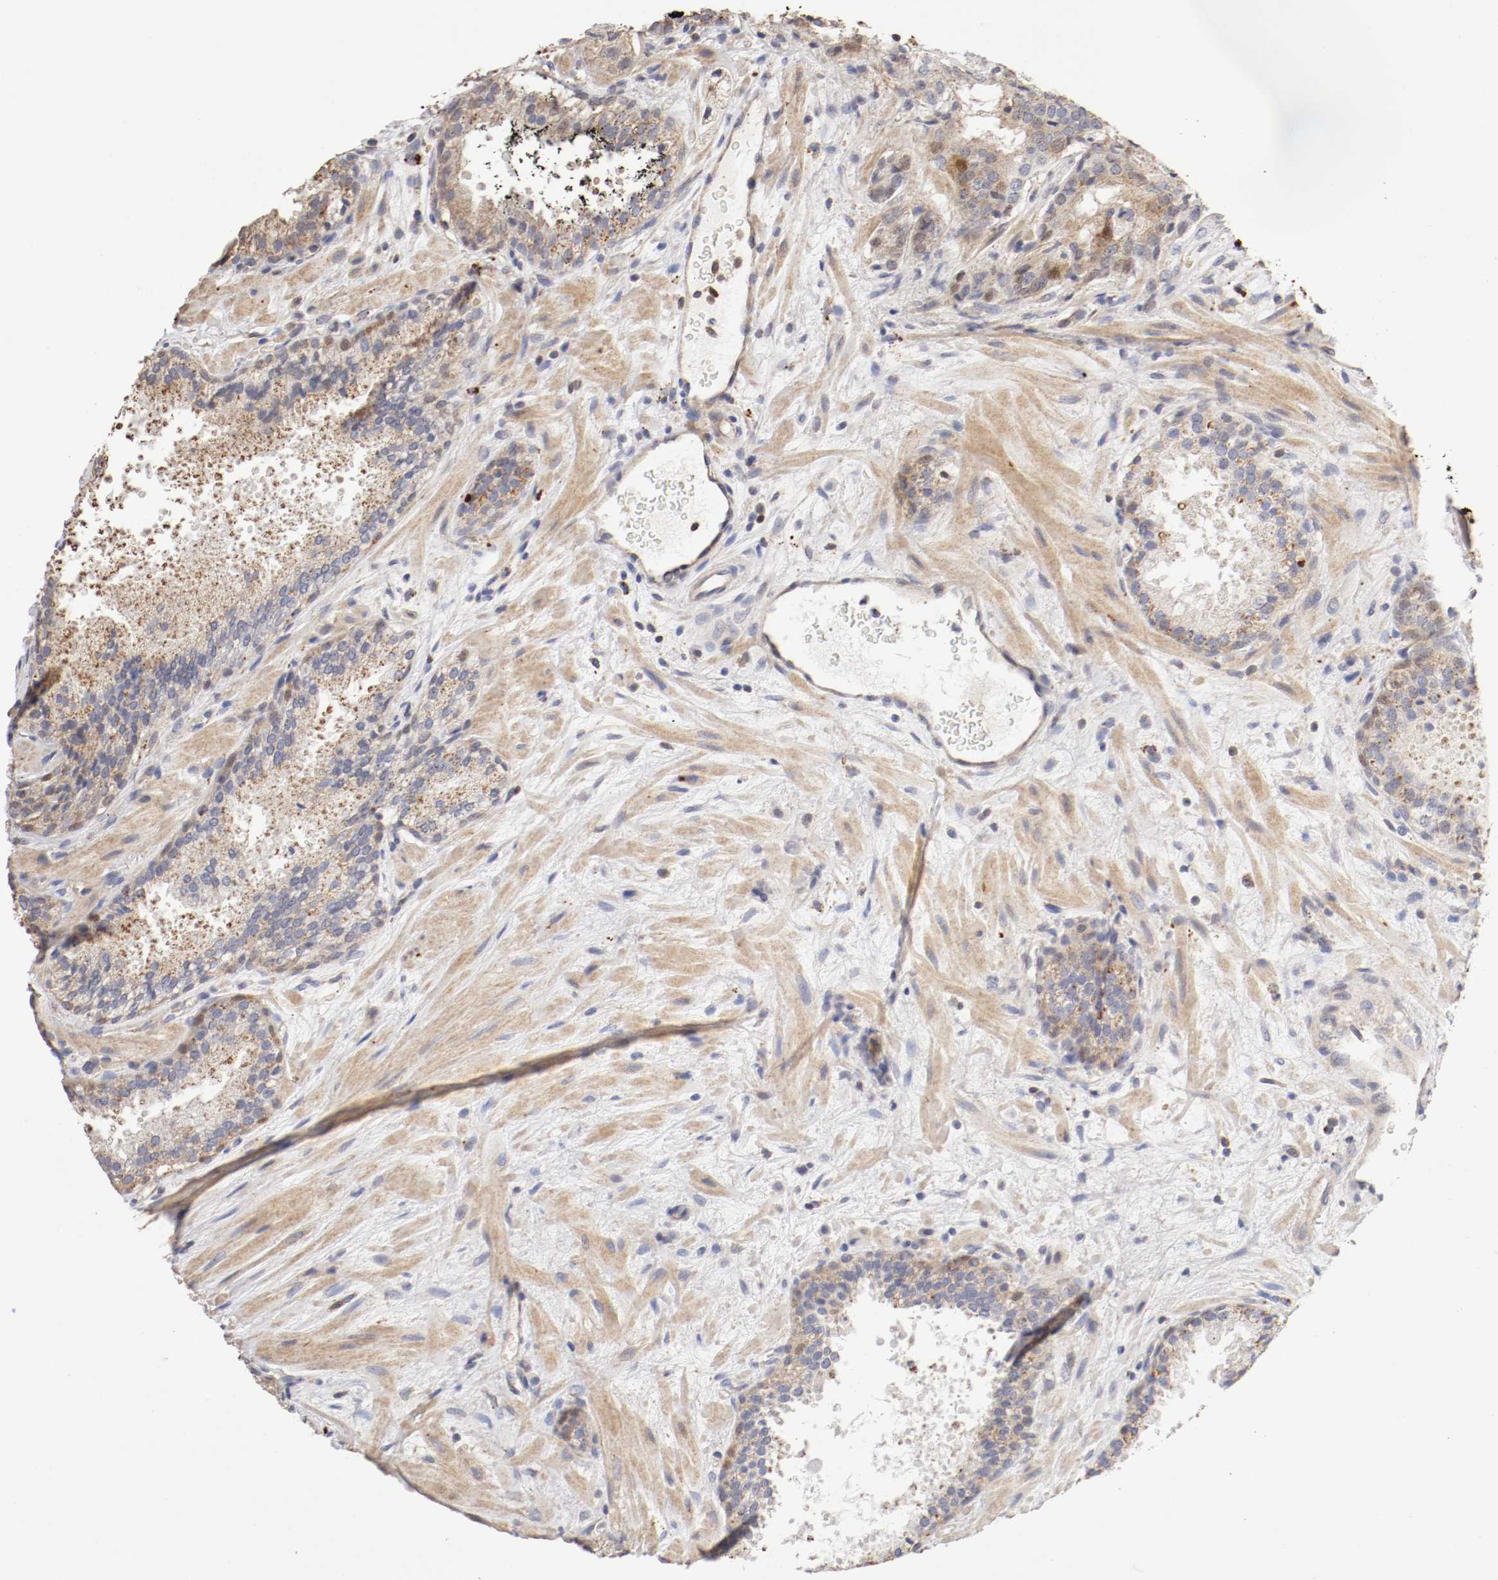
{"staining": {"intensity": "weak", "quantity": "25%-75%", "location": "cytoplasmic/membranous"}, "tissue": "prostate cancer", "cell_type": "Tumor cells", "image_type": "cancer", "snomed": [{"axis": "morphology", "description": "Adenocarcinoma, High grade"}, {"axis": "topography", "description": "Prostate"}], "caption": "The micrograph demonstrates immunohistochemical staining of prostate cancer (high-grade adenocarcinoma). There is weak cytoplasmic/membranous staining is appreciated in approximately 25%-75% of tumor cells.", "gene": "CDK6", "patient": {"sex": "male", "age": 58}}